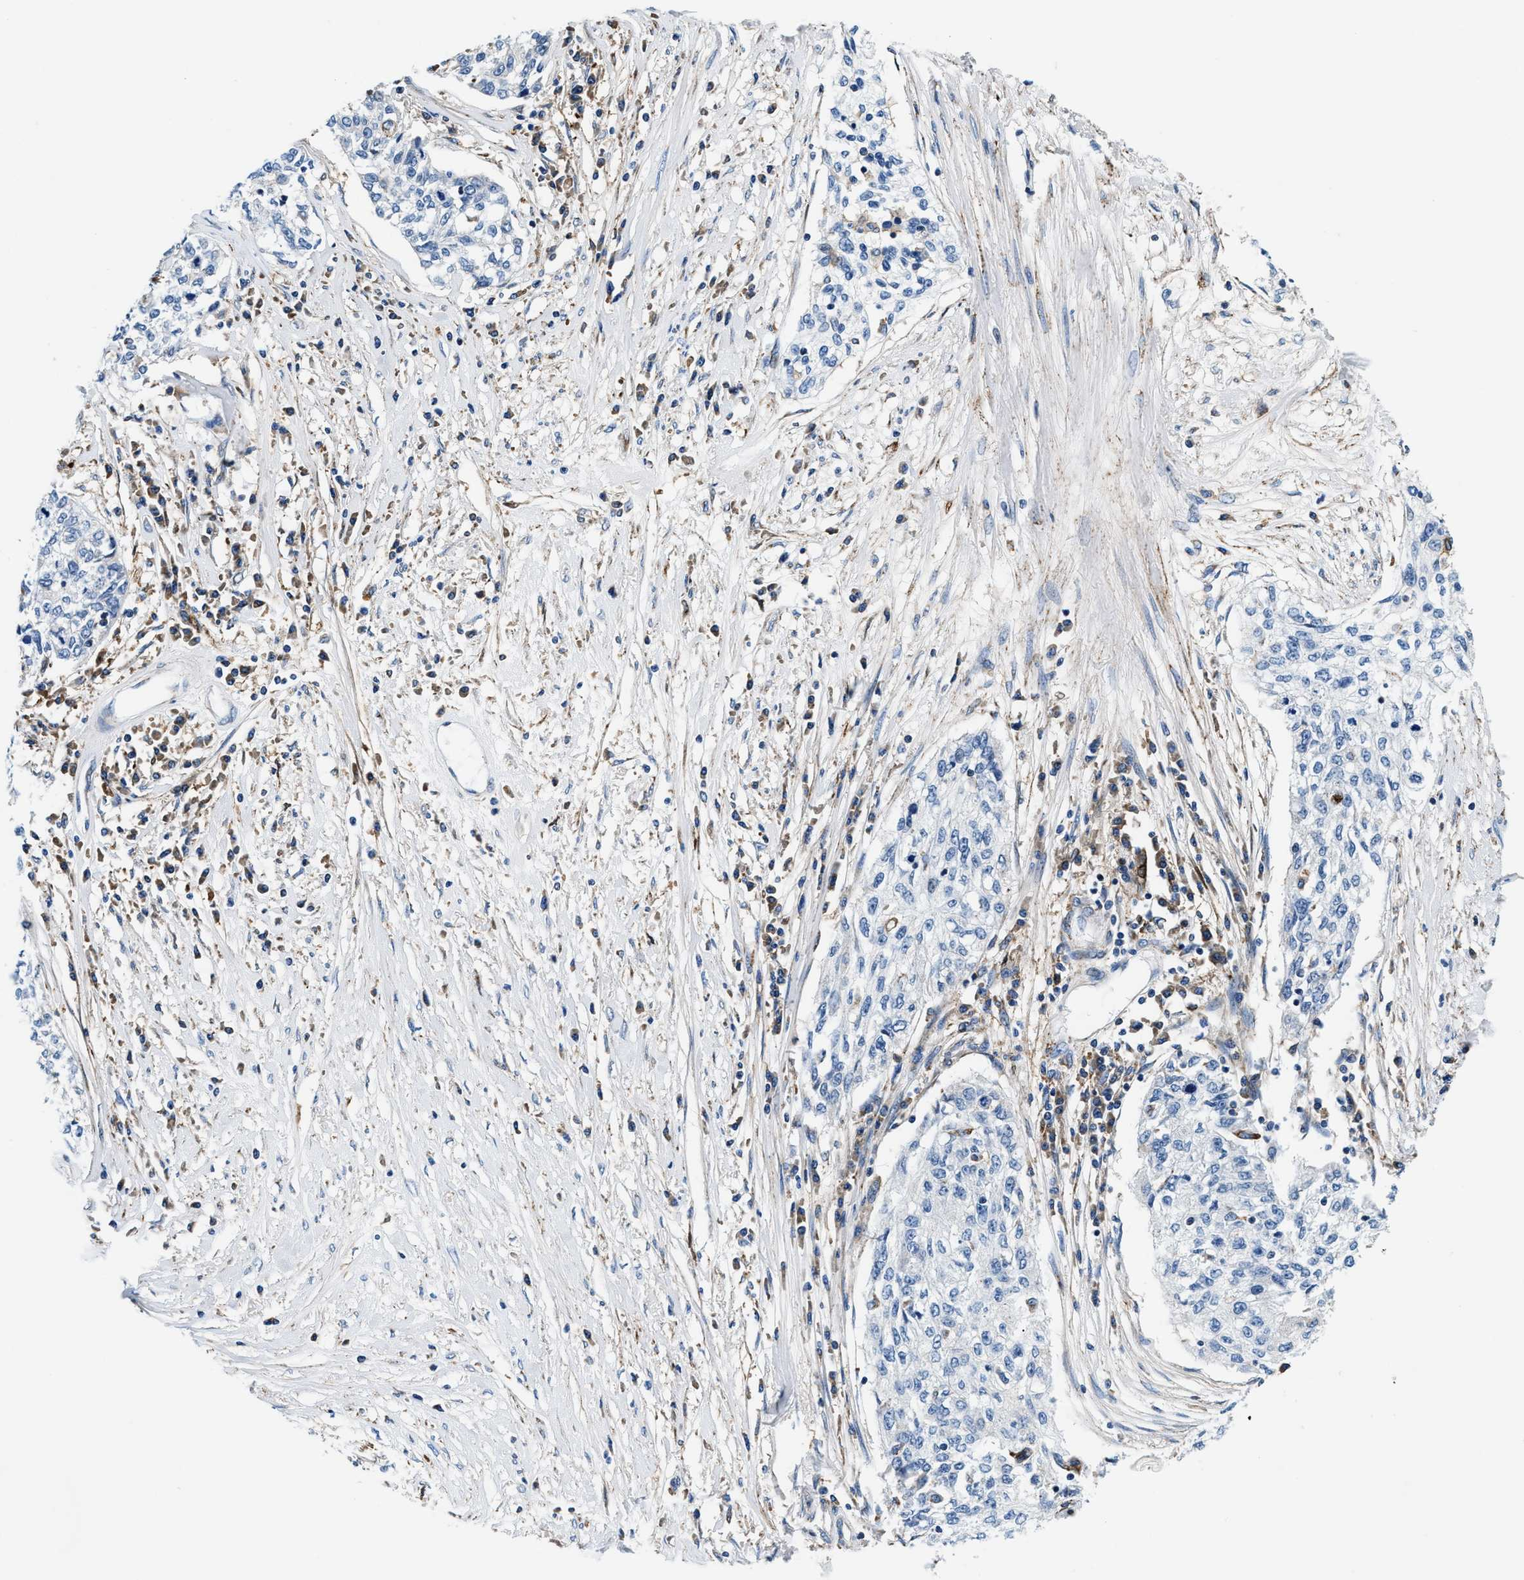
{"staining": {"intensity": "negative", "quantity": "none", "location": "none"}, "tissue": "cervical cancer", "cell_type": "Tumor cells", "image_type": "cancer", "snomed": [{"axis": "morphology", "description": "Squamous cell carcinoma, NOS"}, {"axis": "topography", "description": "Cervix"}], "caption": "The photomicrograph demonstrates no staining of tumor cells in squamous cell carcinoma (cervical).", "gene": "SLFN11", "patient": {"sex": "female", "age": 57}}